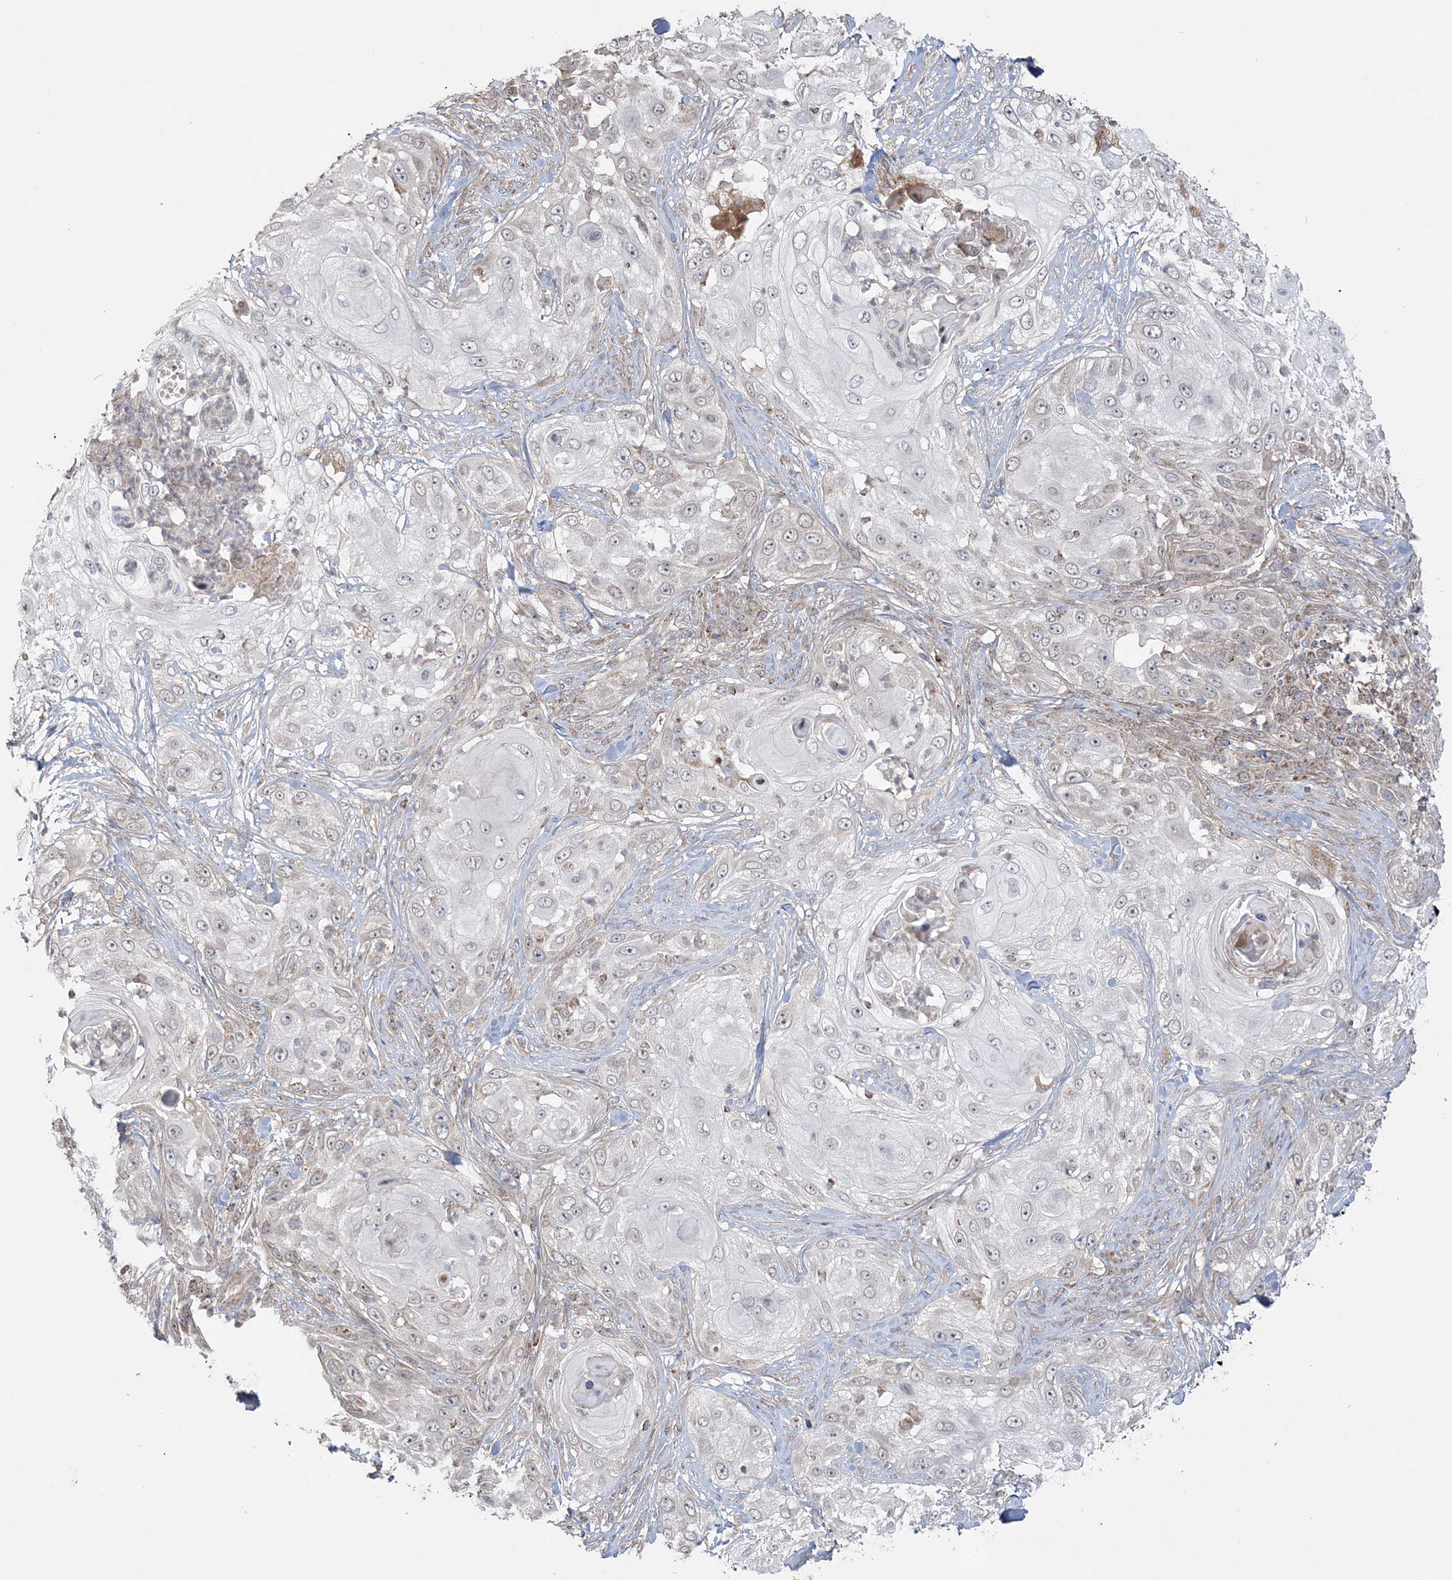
{"staining": {"intensity": "negative", "quantity": "none", "location": "none"}, "tissue": "skin cancer", "cell_type": "Tumor cells", "image_type": "cancer", "snomed": [{"axis": "morphology", "description": "Squamous cell carcinoma, NOS"}, {"axis": "topography", "description": "Skin"}], "caption": "DAB (3,3'-diaminobenzidine) immunohistochemical staining of squamous cell carcinoma (skin) reveals no significant positivity in tumor cells.", "gene": "SCLT1", "patient": {"sex": "female", "age": 44}}